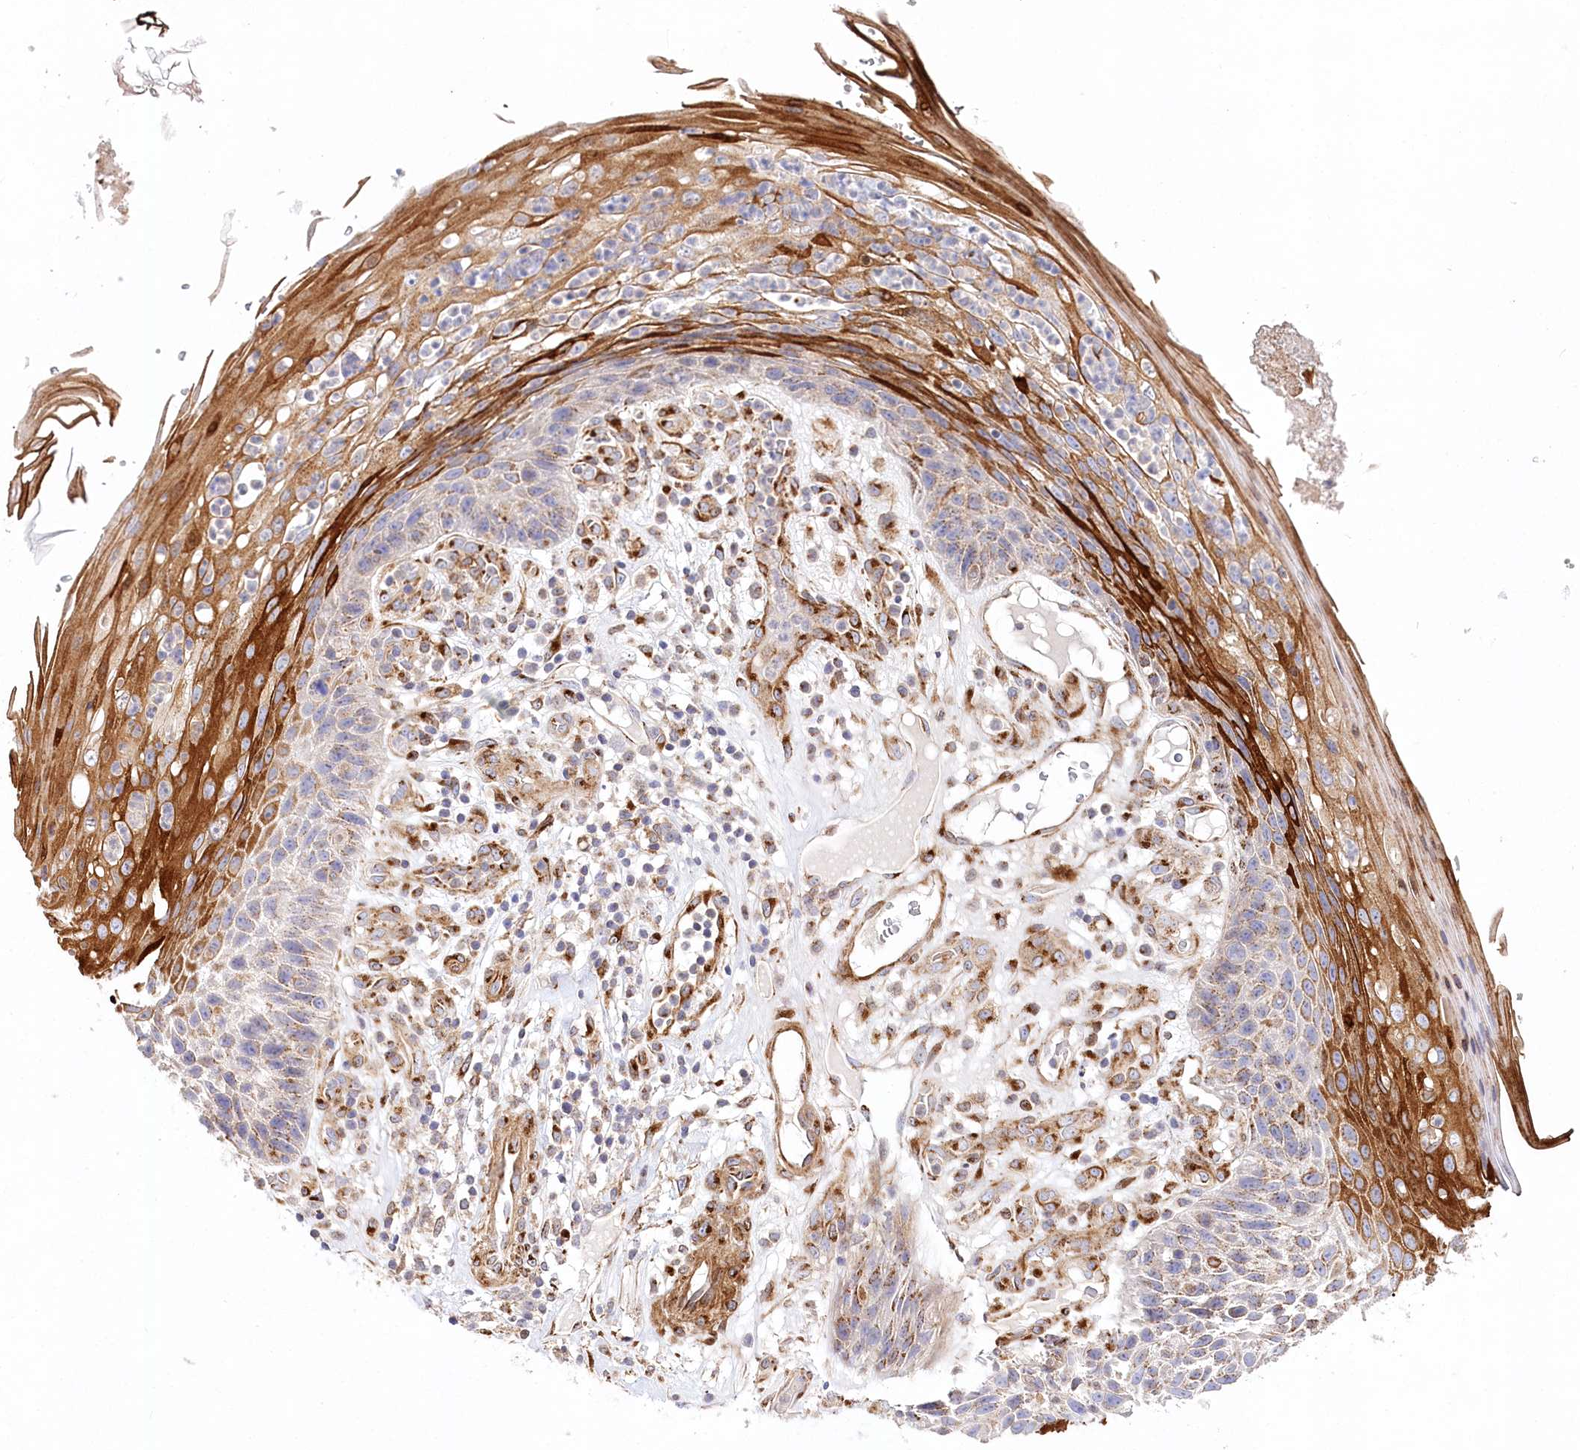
{"staining": {"intensity": "moderate", "quantity": "25%-75%", "location": "cytoplasmic/membranous"}, "tissue": "skin cancer", "cell_type": "Tumor cells", "image_type": "cancer", "snomed": [{"axis": "morphology", "description": "Squamous cell carcinoma, NOS"}, {"axis": "topography", "description": "Skin"}], "caption": "This histopathology image displays immunohistochemistry staining of human skin cancer (squamous cell carcinoma), with medium moderate cytoplasmic/membranous expression in about 25%-75% of tumor cells.", "gene": "ABRAXAS2", "patient": {"sex": "female", "age": 88}}